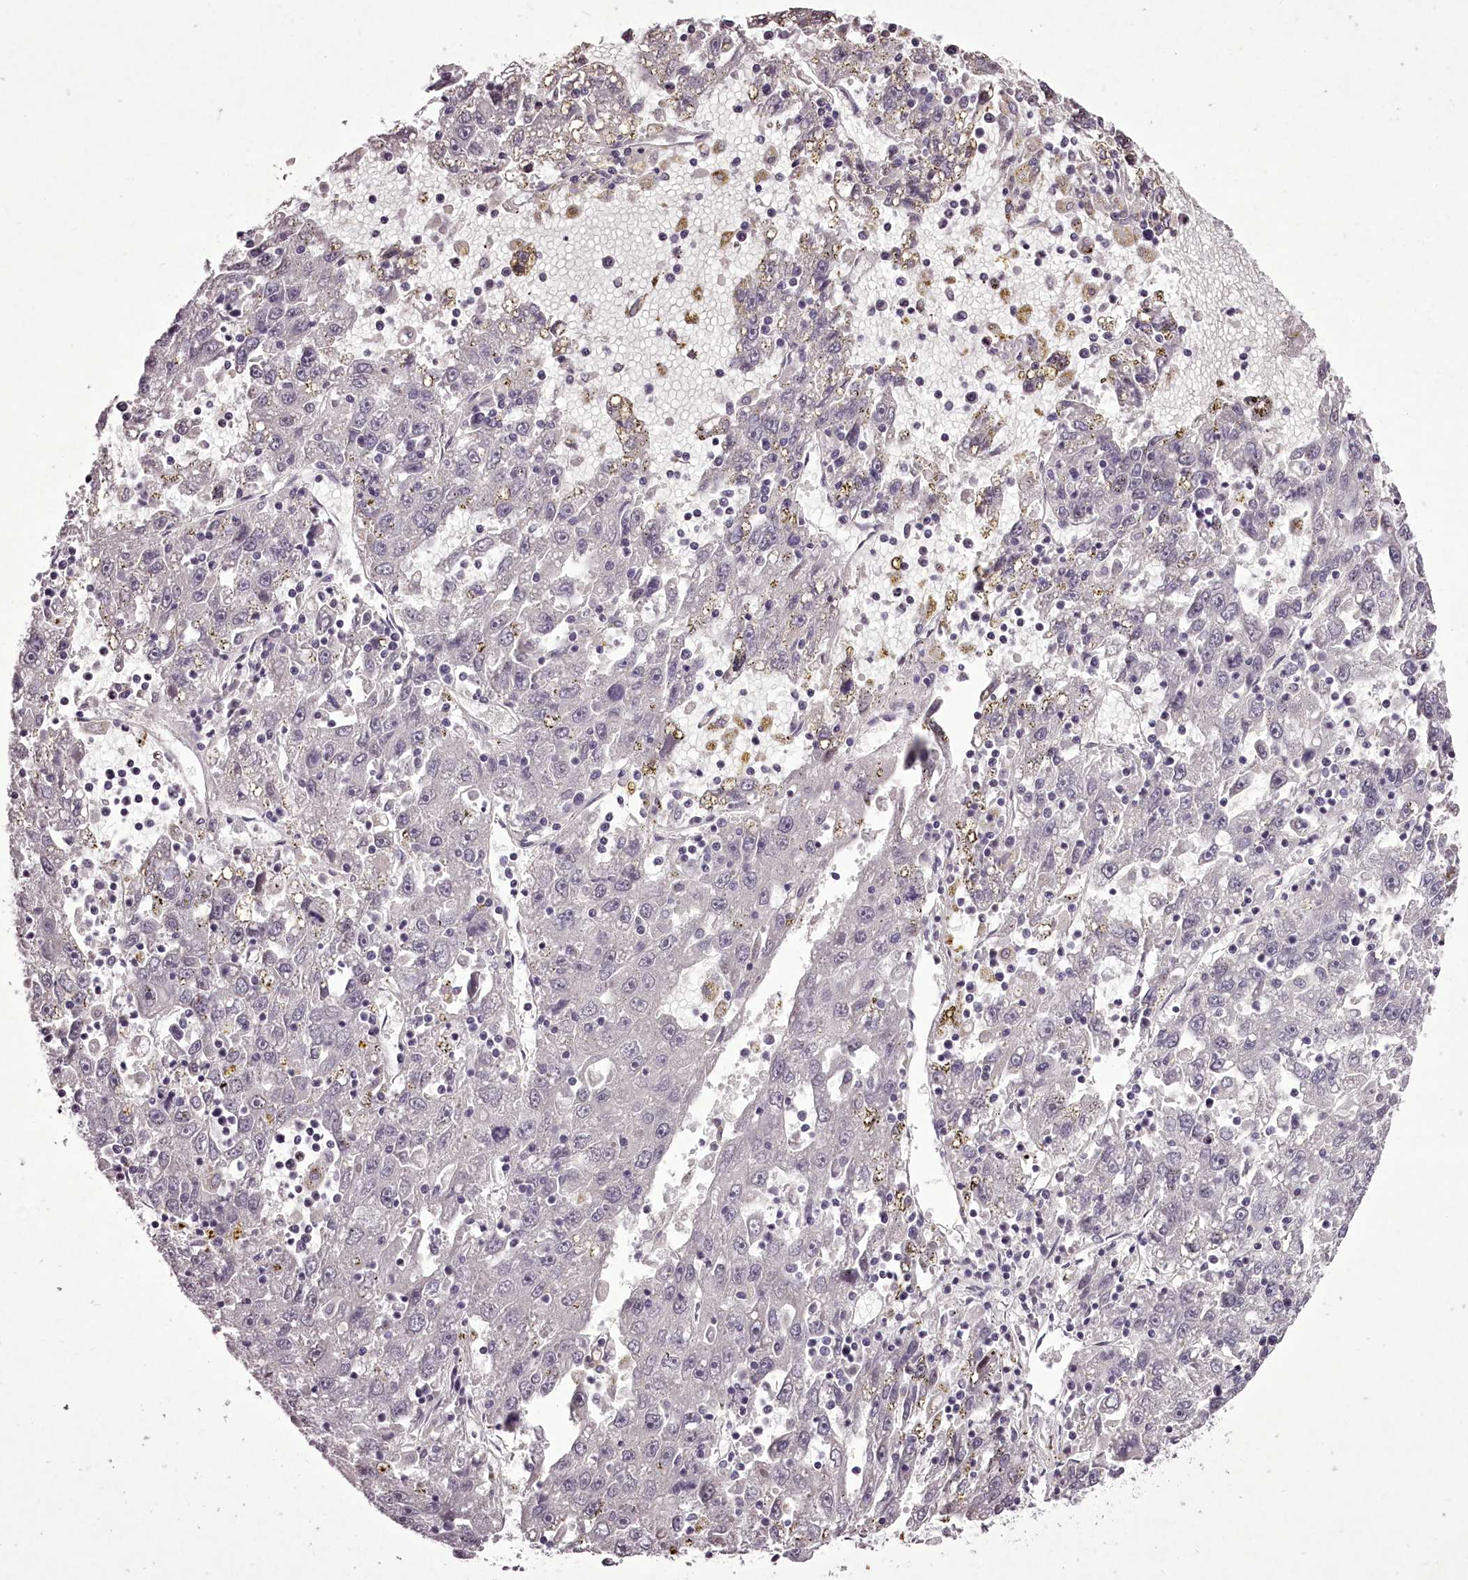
{"staining": {"intensity": "negative", "quantity": "none", "location": "none"}, "tissue": "liver cancer", "cell_type": "Tumor cells", "image_type": "cancer", "snomed": [{"axis": "morphology", "description": "Carcinoma, Hepatocellular, NOS"}, {"axis": "topography", "description": "Liver"}], "caption": "This photomicrograph is of liver cancer (hepatocellular carcinoma) stained with IHC to label a protein in brown with the nuclei are counter-stained blue. There is no positivity in tumor cells.", "gene": "C1orf56", "patient": {"sex": "male", "age": 49}}